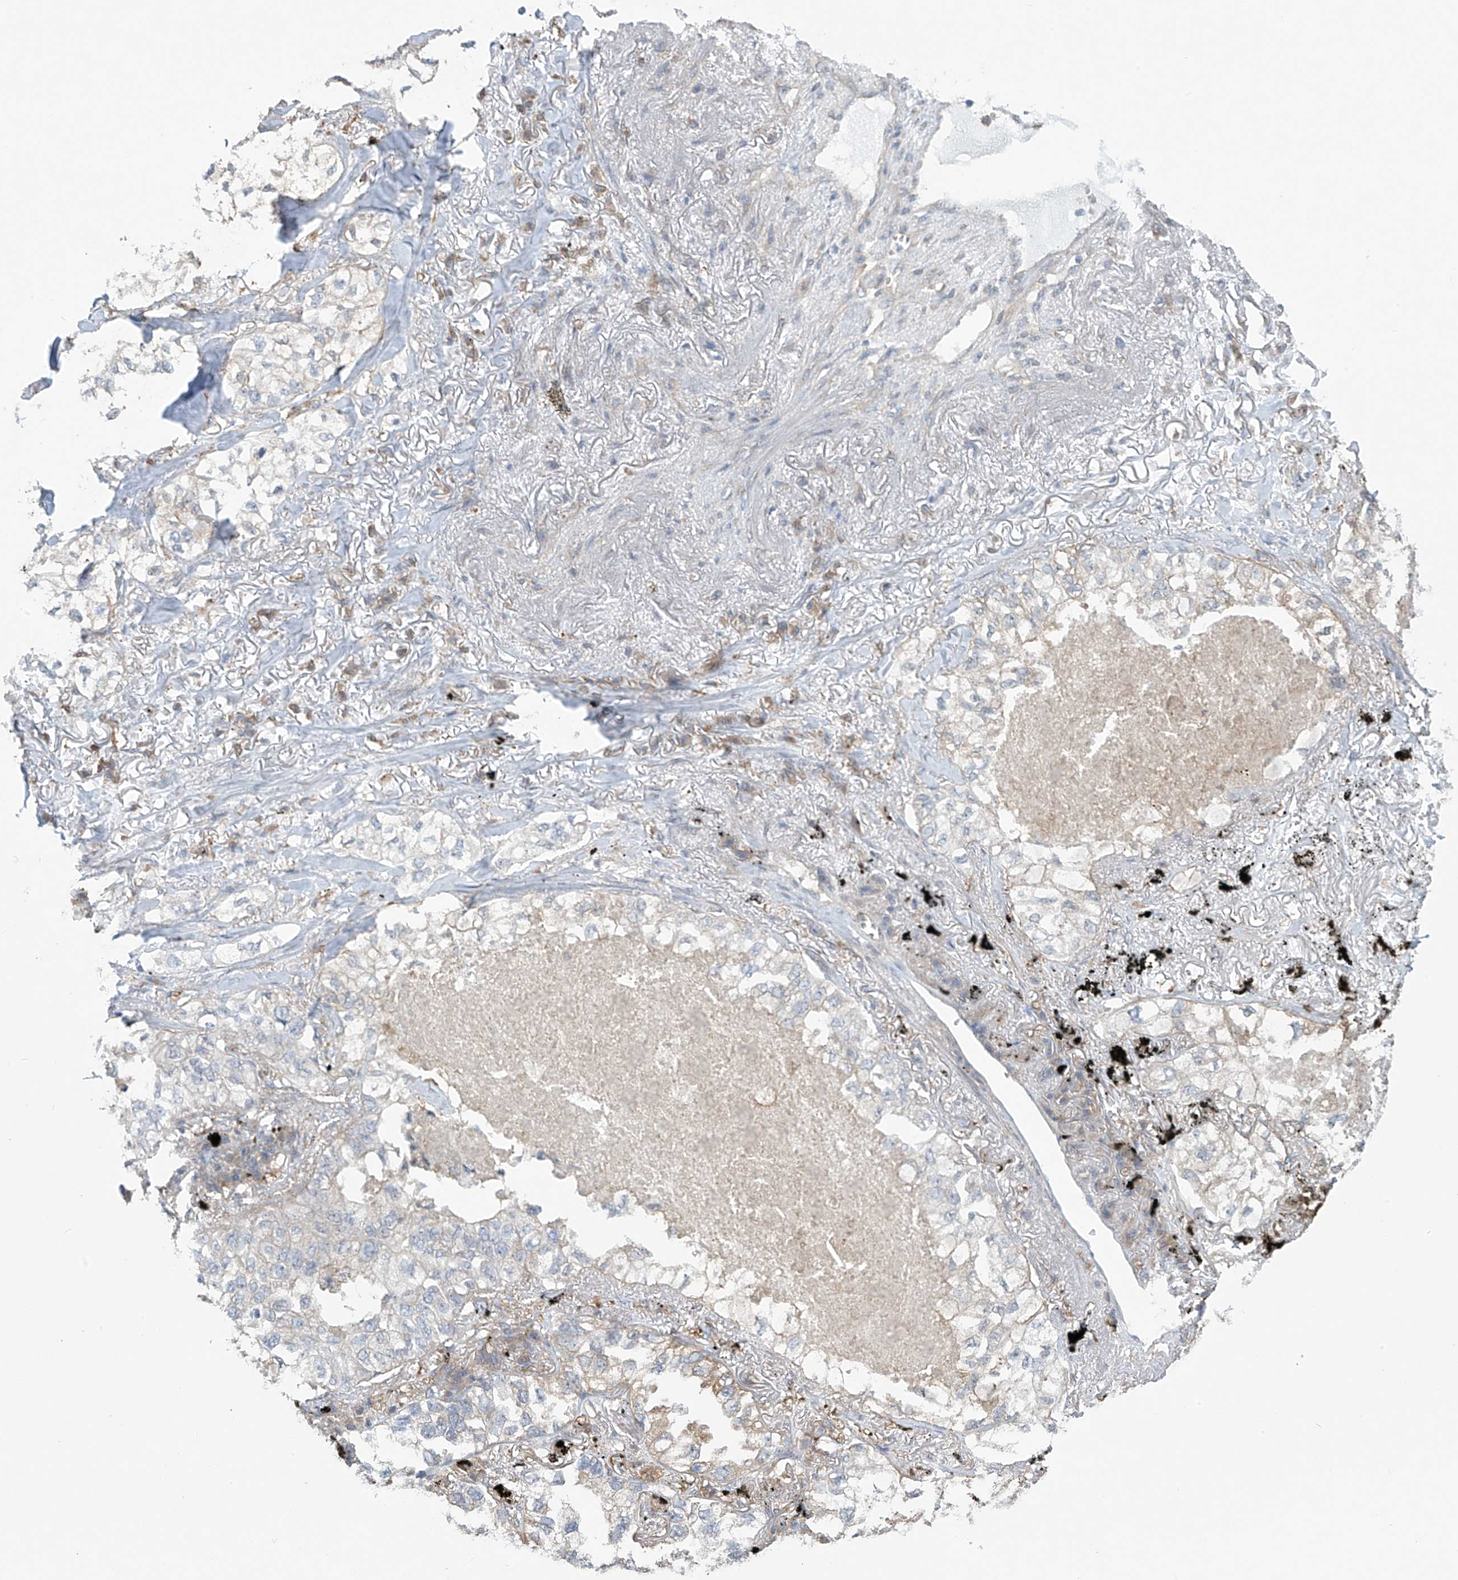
{"staining": {"intensity": "negative", "quantity": "none", "location": "none"}, "tissue": "lung cancer", "cell_type": "Tumor cells", "image_type": "cancer", "snomed": [{"axis": "morphology", "description": "Adenocarcinoma, NOS"}, {"axis": "topography", "description": "Lung"}], "caption": "Immunohistochemical staining of adenocarcinoma (lung) shows no significant staining in tumor cells. (Immunohistochemistry, brightfield microscopy, high magnification).", "gene": "ADI1", "patient": {"sex": "male", "age": 65}}